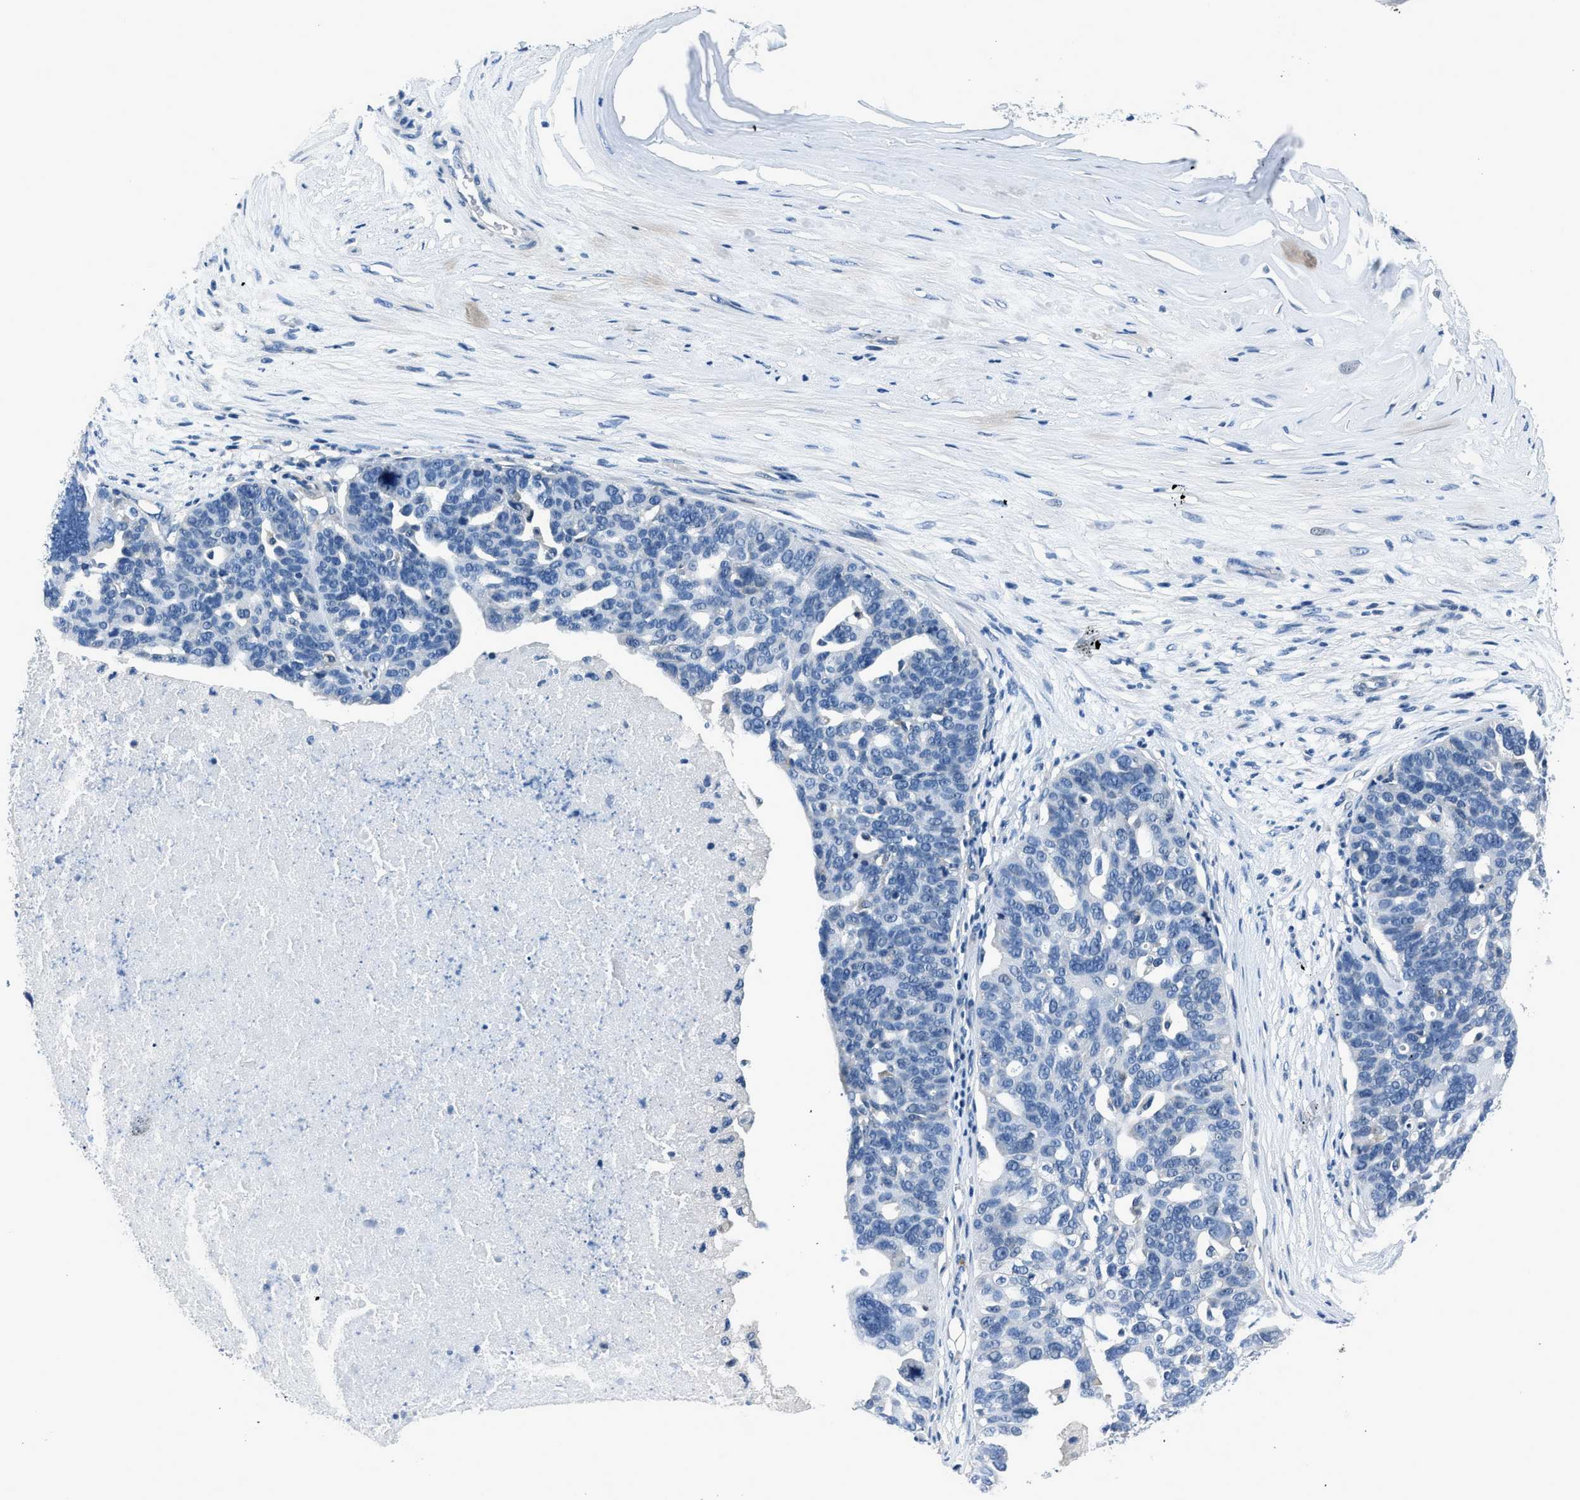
{"staining": {"intensity": "negative", "quantity": "none", "location": "none"}, "tissue": "ovarian cancer", "cell_type": "Tumor cells", "image_type": "cancer", "snomed": [{"axis": "morphology", "description": "Cystadenocarcinoma, serous, NOS"}, {"axis": "topography", "description": "Ovary"}], "caption": "The photomicrograph reveals no significant expression in tumor cells of ovarian cancer.", "gene": "GJA3", "patient": {"sex": "female", "age": 59}}